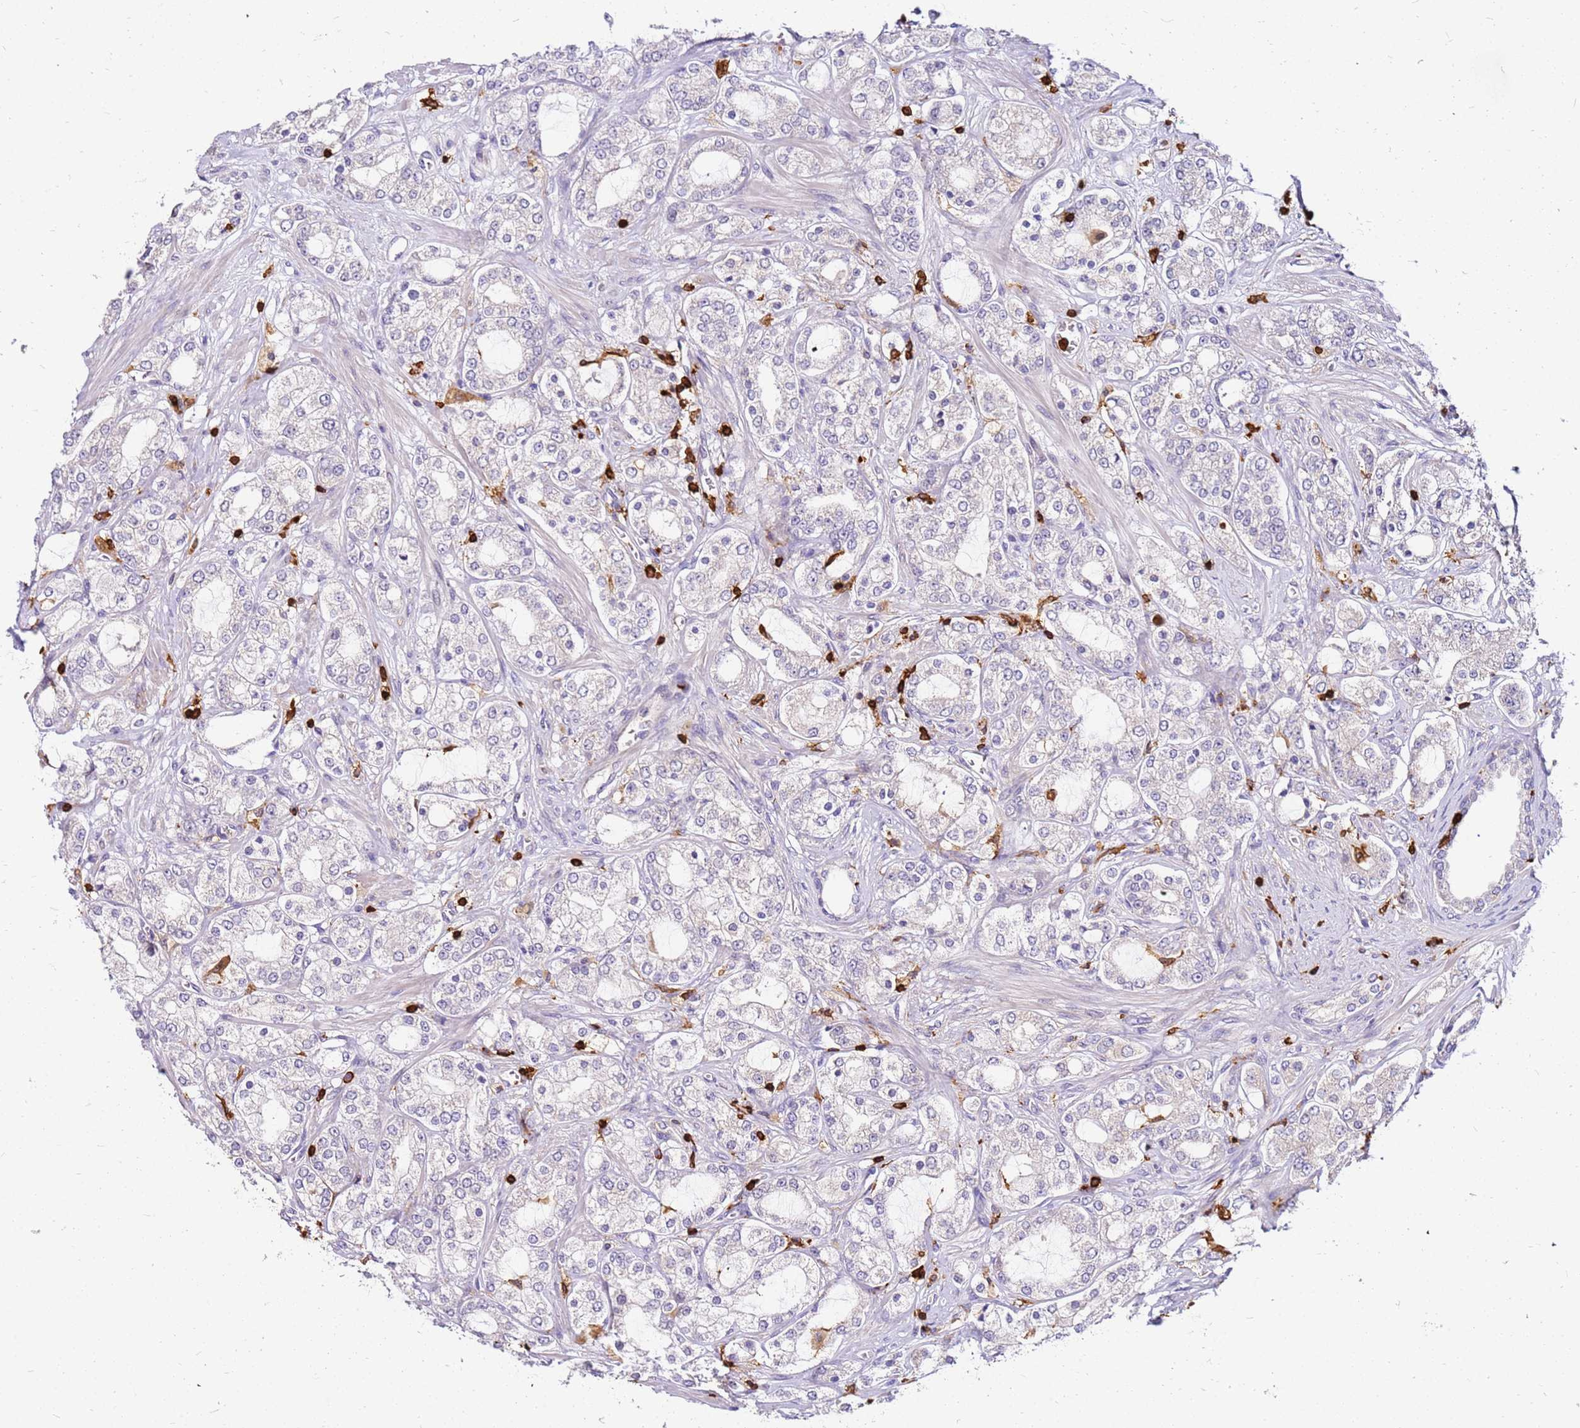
{"staining": {"intensity": "negative", "quantity": "none", "location": "none"}, "tissue": "prostate cancer", "cell_type": "Tumor cells", "image_type": "cancer", "snomed": [{"axis": "morphology", "description": "Adenocarcinoma, High grade"}, {"axis": "topography", "description": "Prostate"}], "caption": "Immunohistochemistry of prostate cancer (adenocarcinoma (high-grade)) exhibits no staining in tumor cells.", "gene": "CORO1A", "patient": {"sex": "male", "age": 64}}